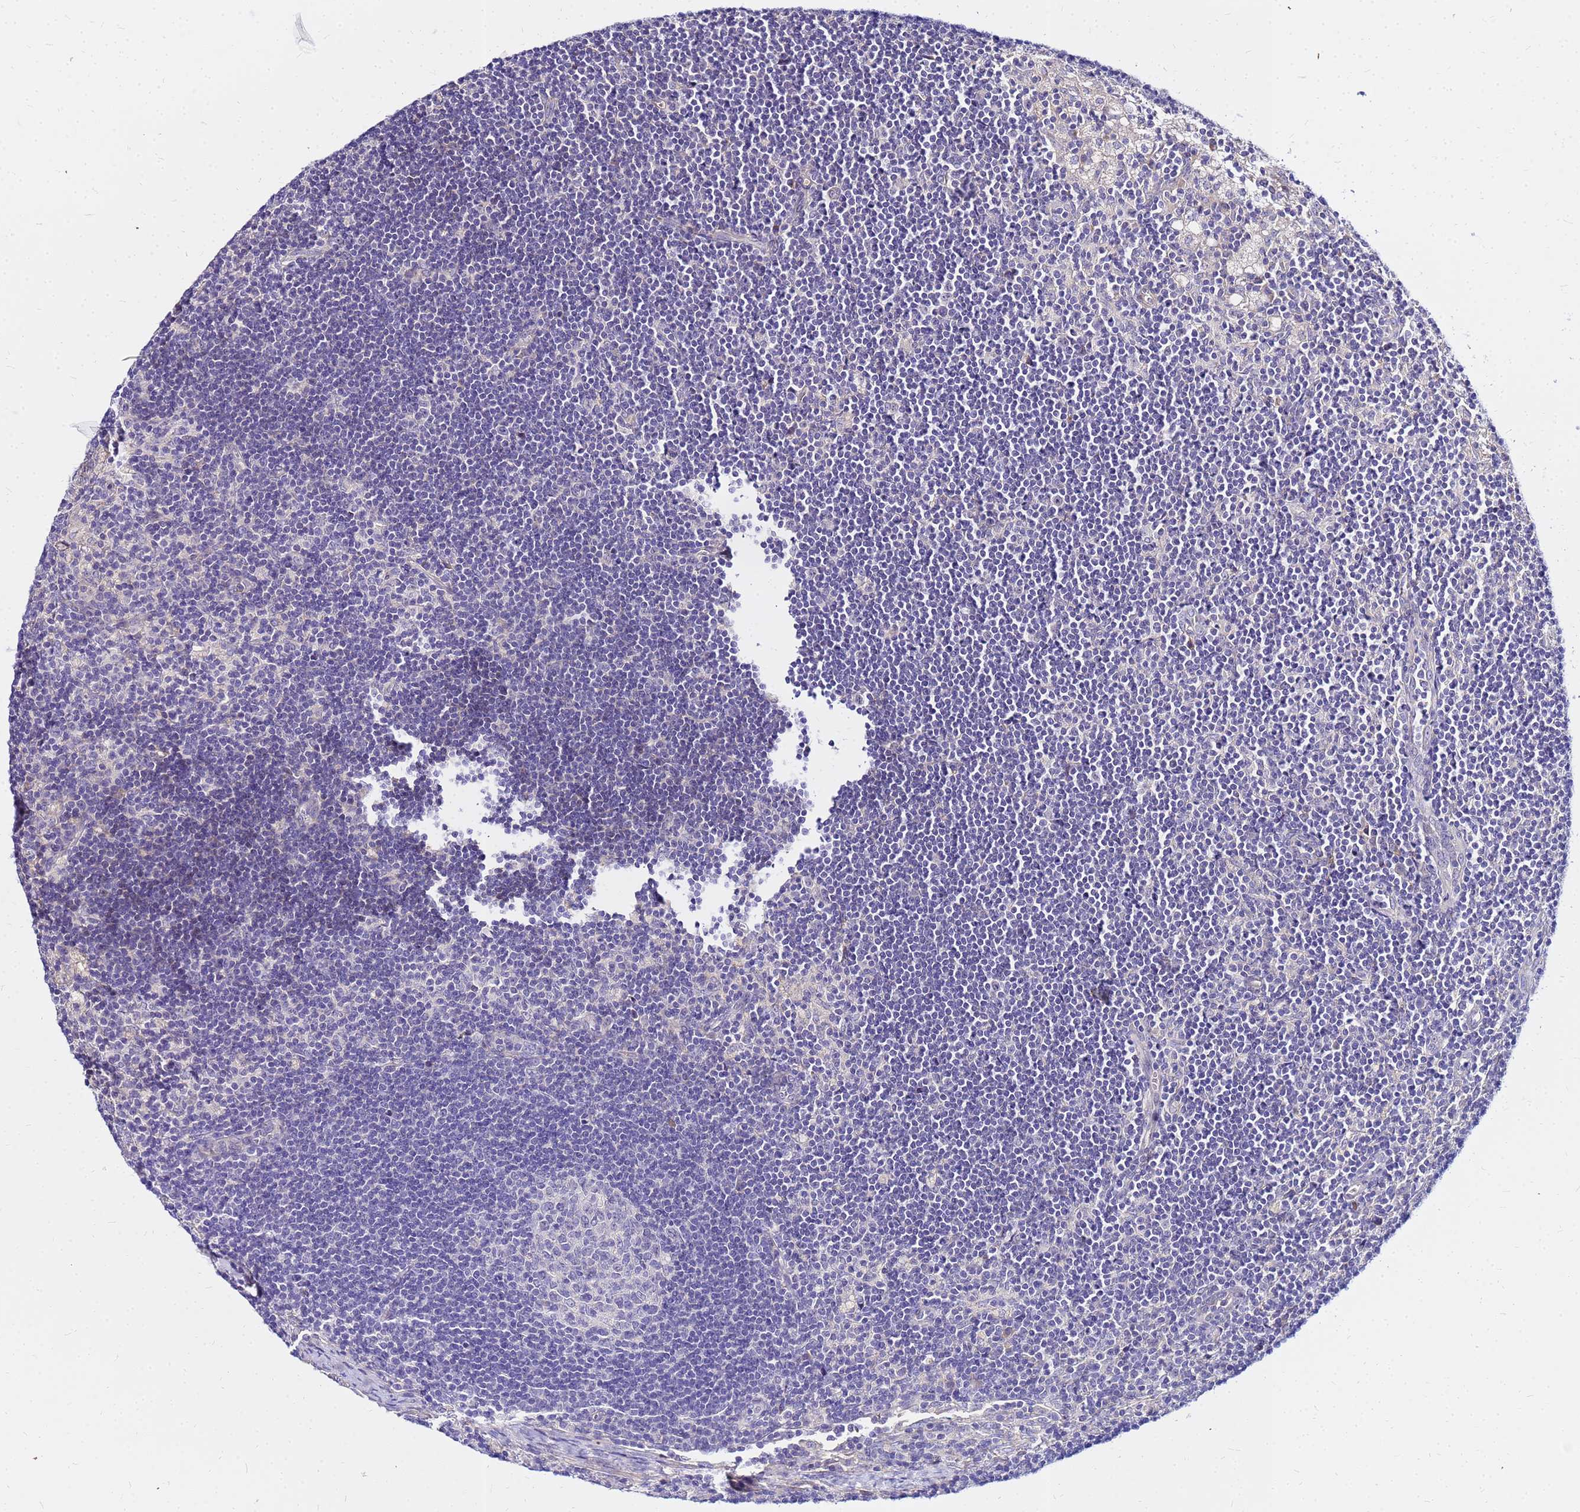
{"staining": {"intensity": "negative", "quantity": "none", "location": "none"}, "tissue": "lymph node", "cell_type": "Germinal center cells", "image_type": "normal", "snomed": [{"axis": "morphology", "description": "Normal tissue, NOS"}, {"axis": "topography", "description": "Lymph node"}], "caption": "Germinal center cells show no significant expression in normal lymph node. (Brightfield microscopy of DAB immunohistochemistry (IHC) at high magnification).", "gene": "HERC5", "patient": {"sex": "male", "age": 24}}